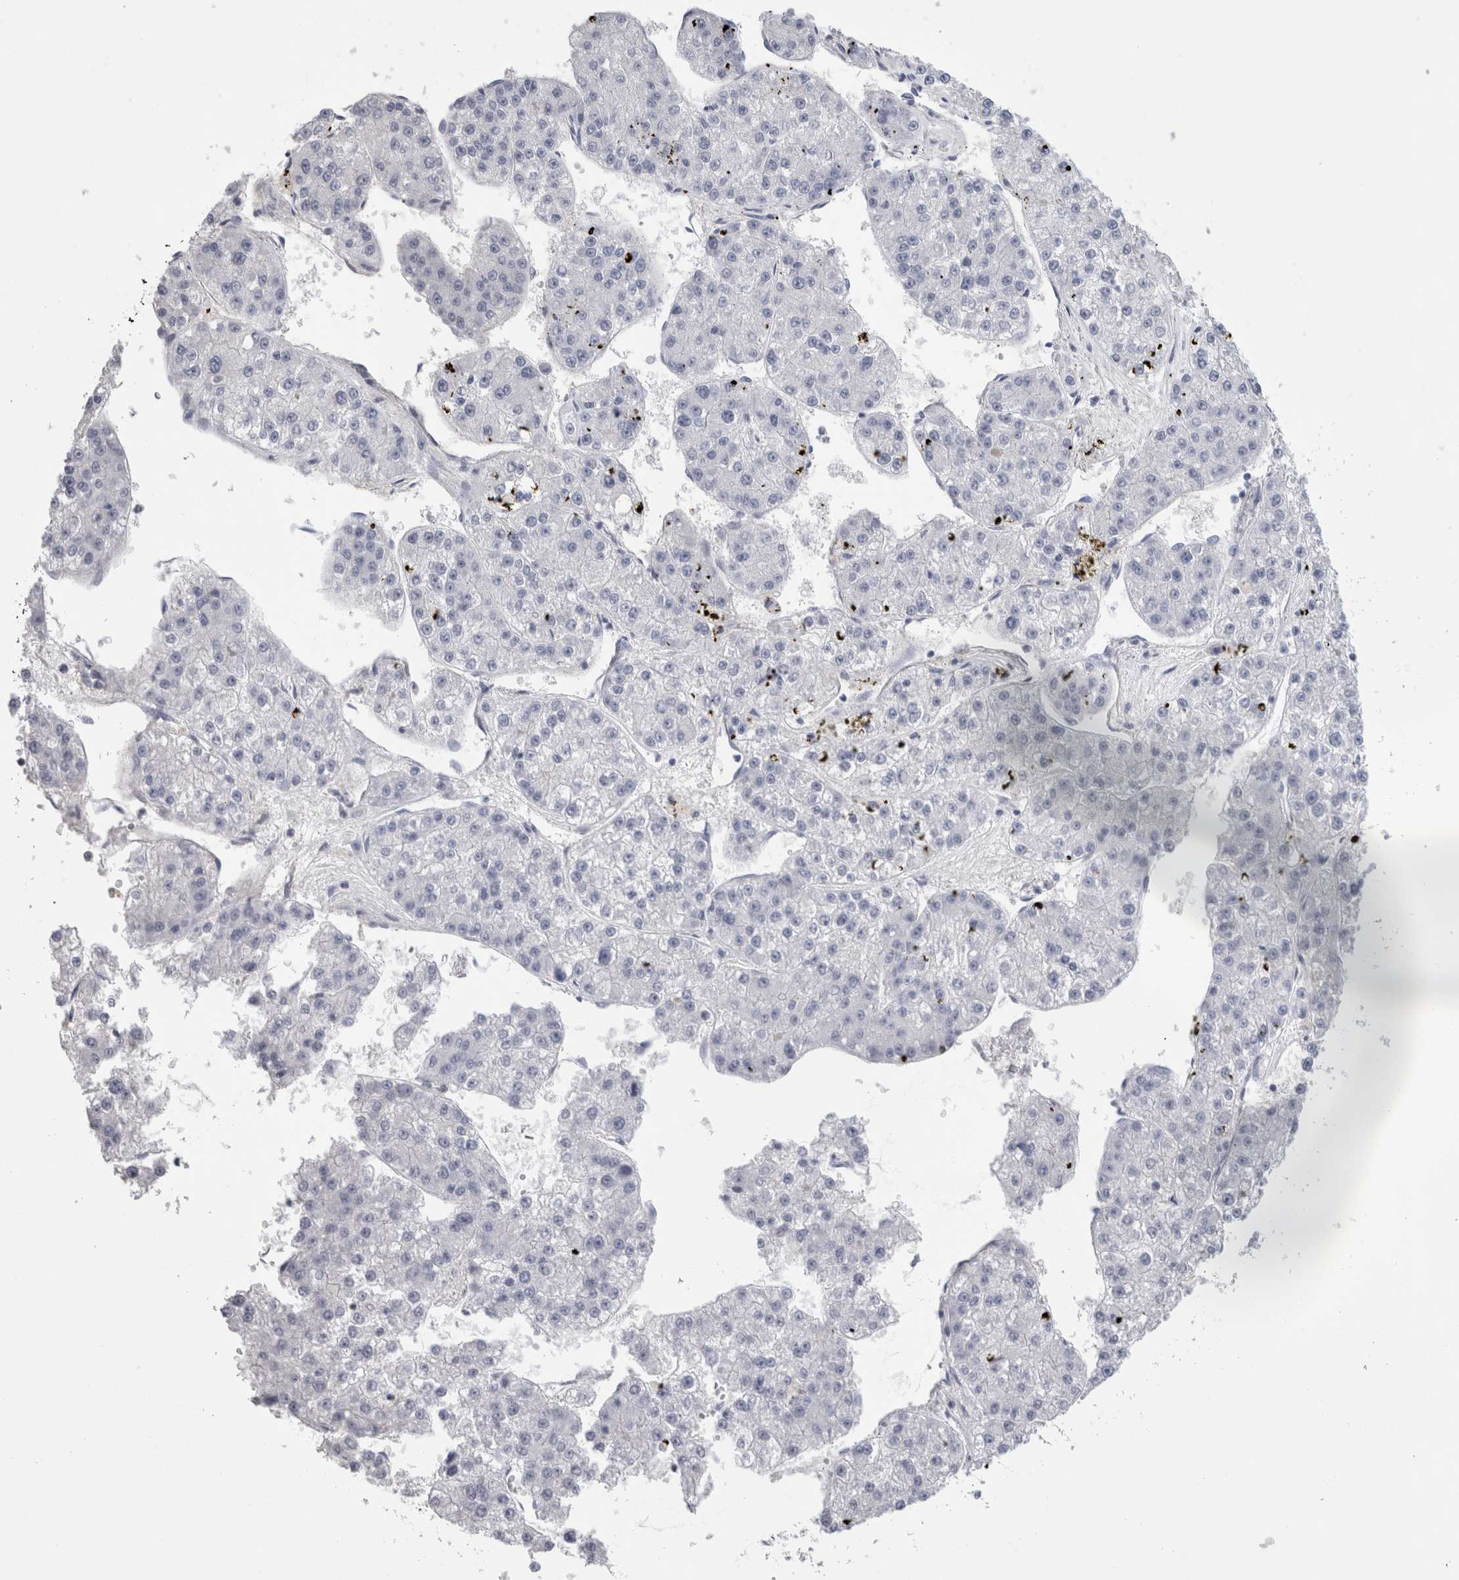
{"staining": {"intensity": "negative", "quantity": "none", "location": "none"}, "tissue": "liver cancer", "cell_type": "Tumor cells", "image_type": "cancer", "snomed": [{"axis": "morphology", "description": "Carcinoma, Hepatocellular, NOS"}, {"axis": "topography", "description": "Liver"}], "caption": "Tumor cells show no significant positivity in hepatocellular carcinoma (liver).", "gene": "SCRN1", "patient": {"sex": "female", "age": 73}}